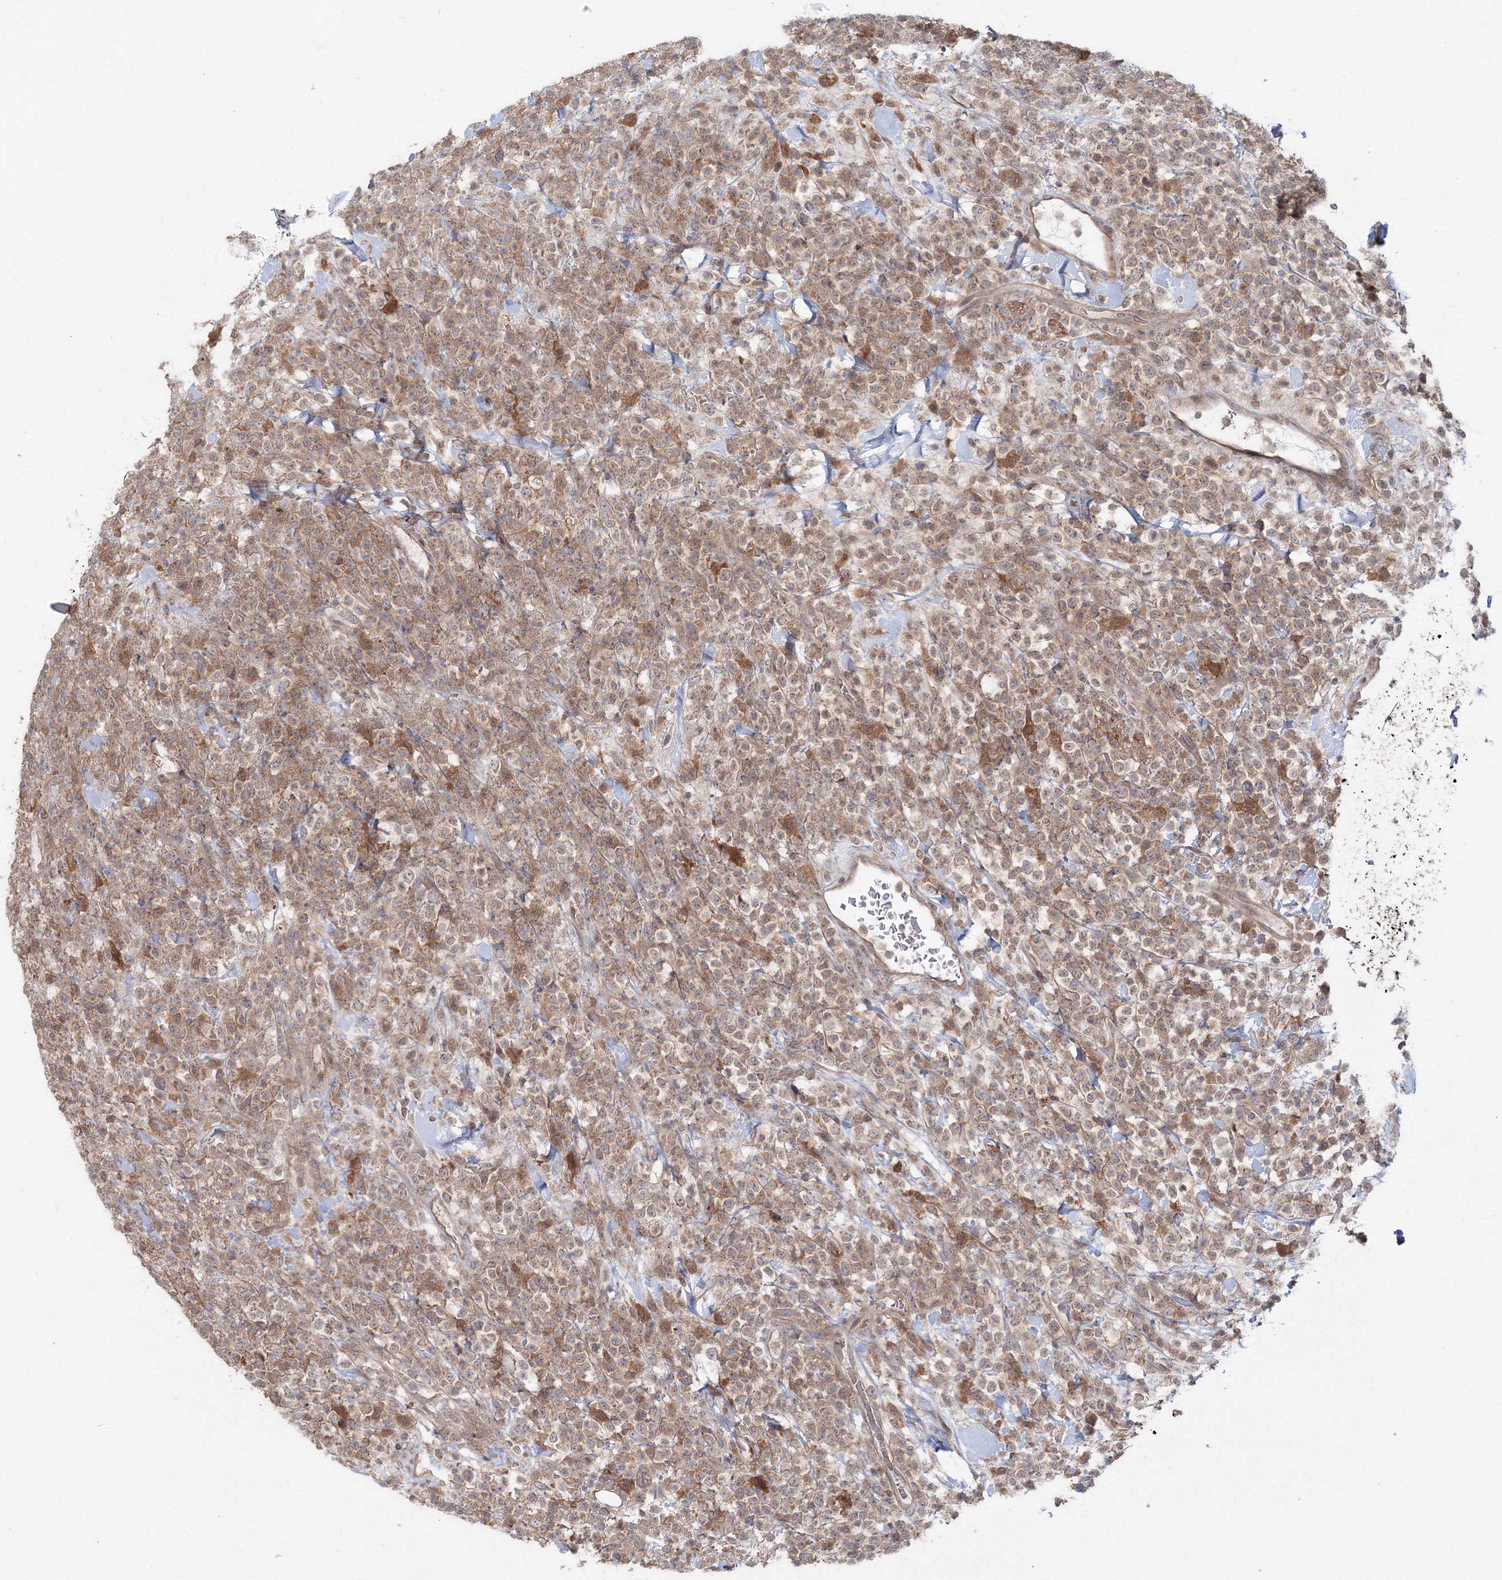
{"staining": {"intensity": "moderate", "quantity": ">75%", "location": "cytoplasmic/membranous"}, "tissue": "lymphoma", "cell_type": "Tumor cells", "image_type": "cancer", "snomed": [{"axis": "morphology", "description": "Malignant lymphoma, non-Hodgkin's type, High grade"}, {"axis": "topography", "description": "Colon"}], "caption": "Protein analysis of malignant lymphoma, non-Hodgkin's type (high-grade) tissue exhibits moderate cytoplasmic/membranous expression in approximately >75% of tumor cells. (Stains: DAB (3,3'-diaminobenzidine) in brown, nuclei in blue, Microscopy: brightfield microscopy at high magnification).", "gene": "MKRN2", "patient": {"sex": "female", "age": 53}}